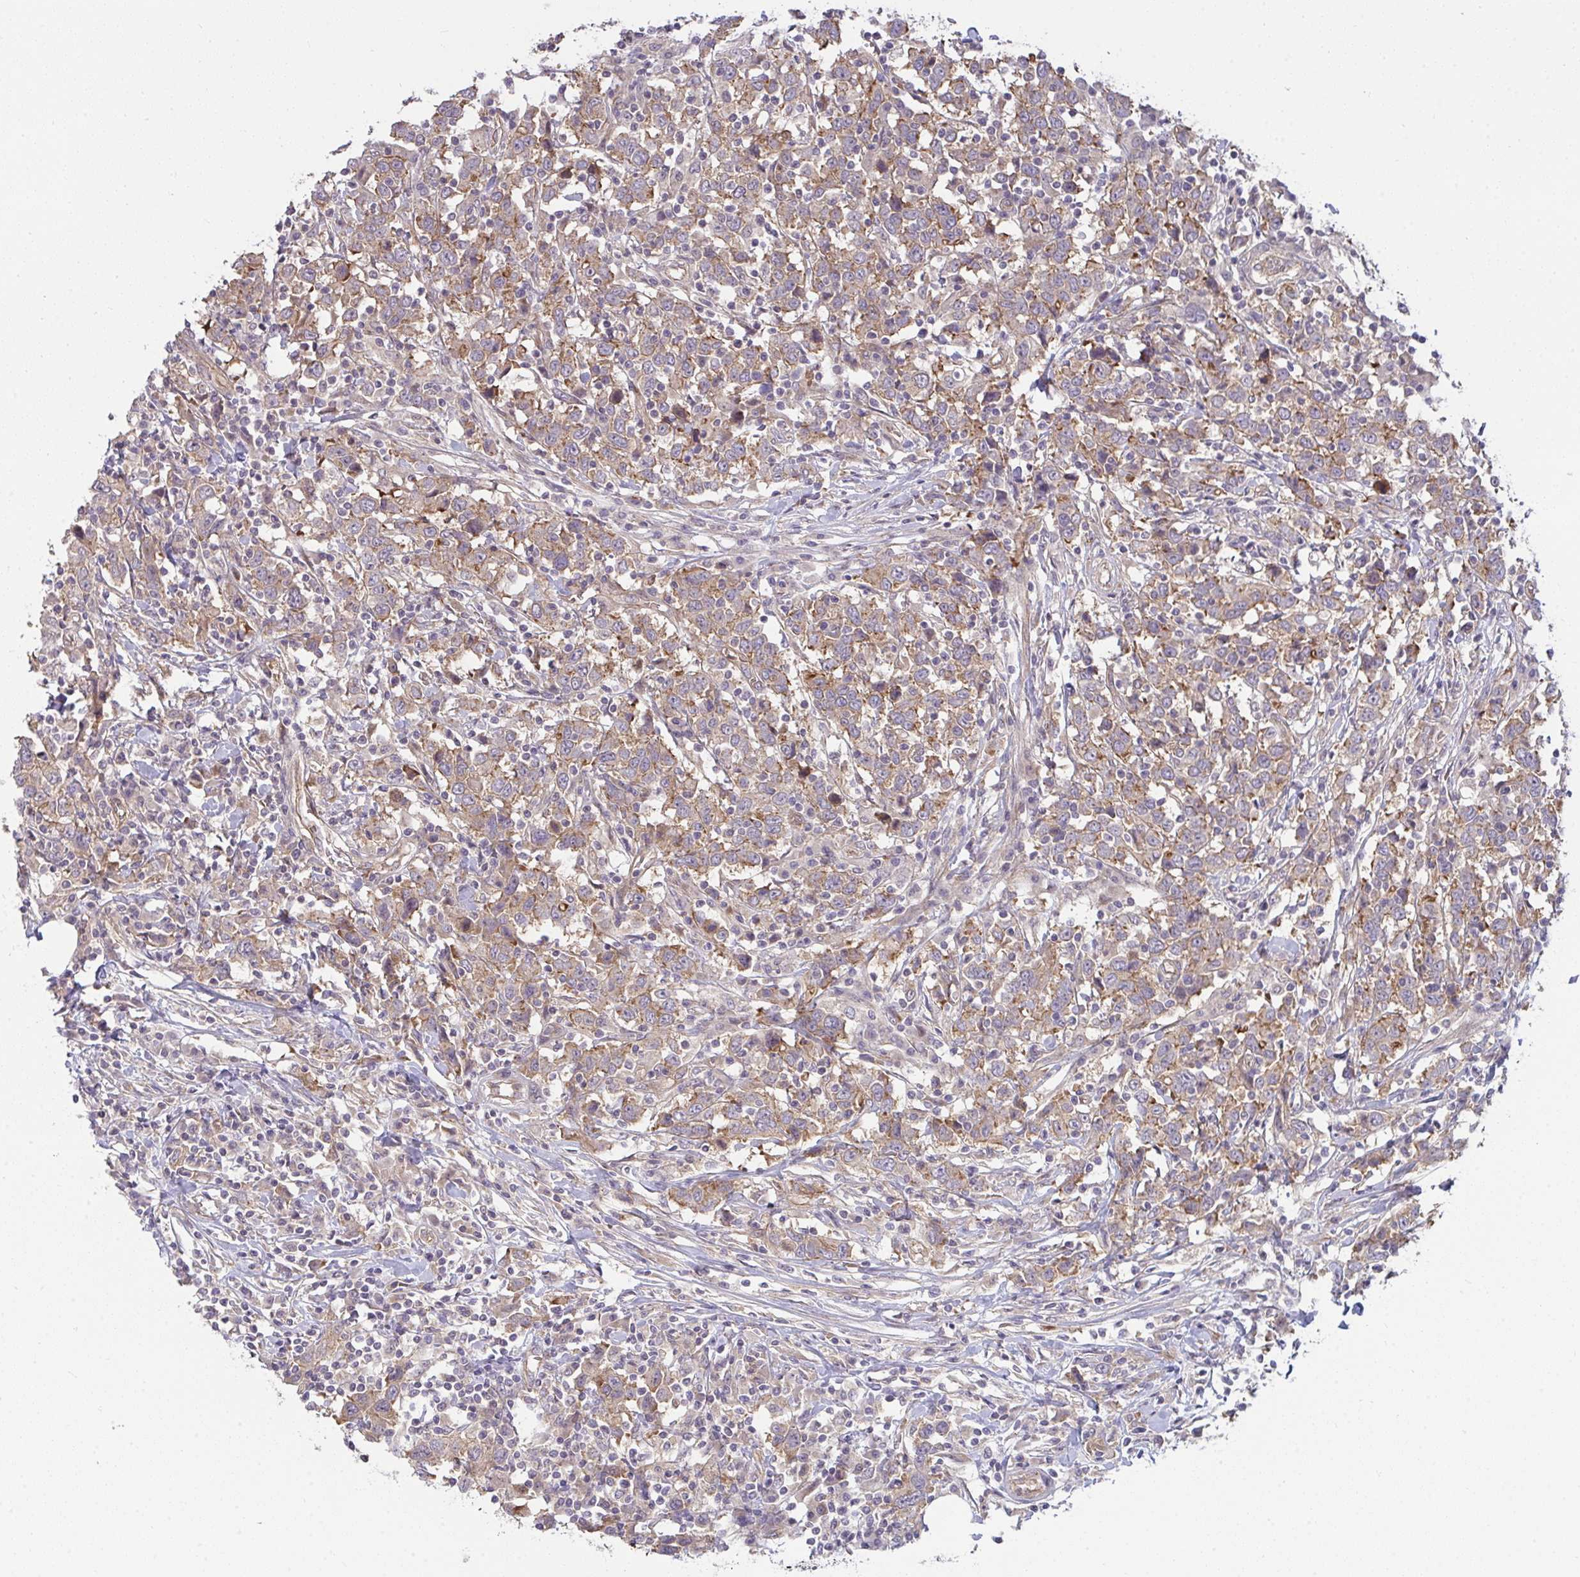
{"staining": {"intensity": "weak", "quantity": "25%-75%", "location": "cytoplasmic/membranous"}, "tissue": "urothelial cancer", "cell_type": "Tumor cells", "image_type": "cancer", "snomed": [{"axis": "morphology", "description": "Urothelial carcinoma, High grade"}, {"axis": "topography", "description": "Urinary bladder"}], "caption": "Immunohistochemical staining of human urothelial cancer reveals low levels of weak cytoplasmic/membranous protein positivity in approximately 25%-75% of tumor cells. Nuclei are stained in blue.", "gene": "CASP9", "patient": {"sex": "male", "age": 61}}